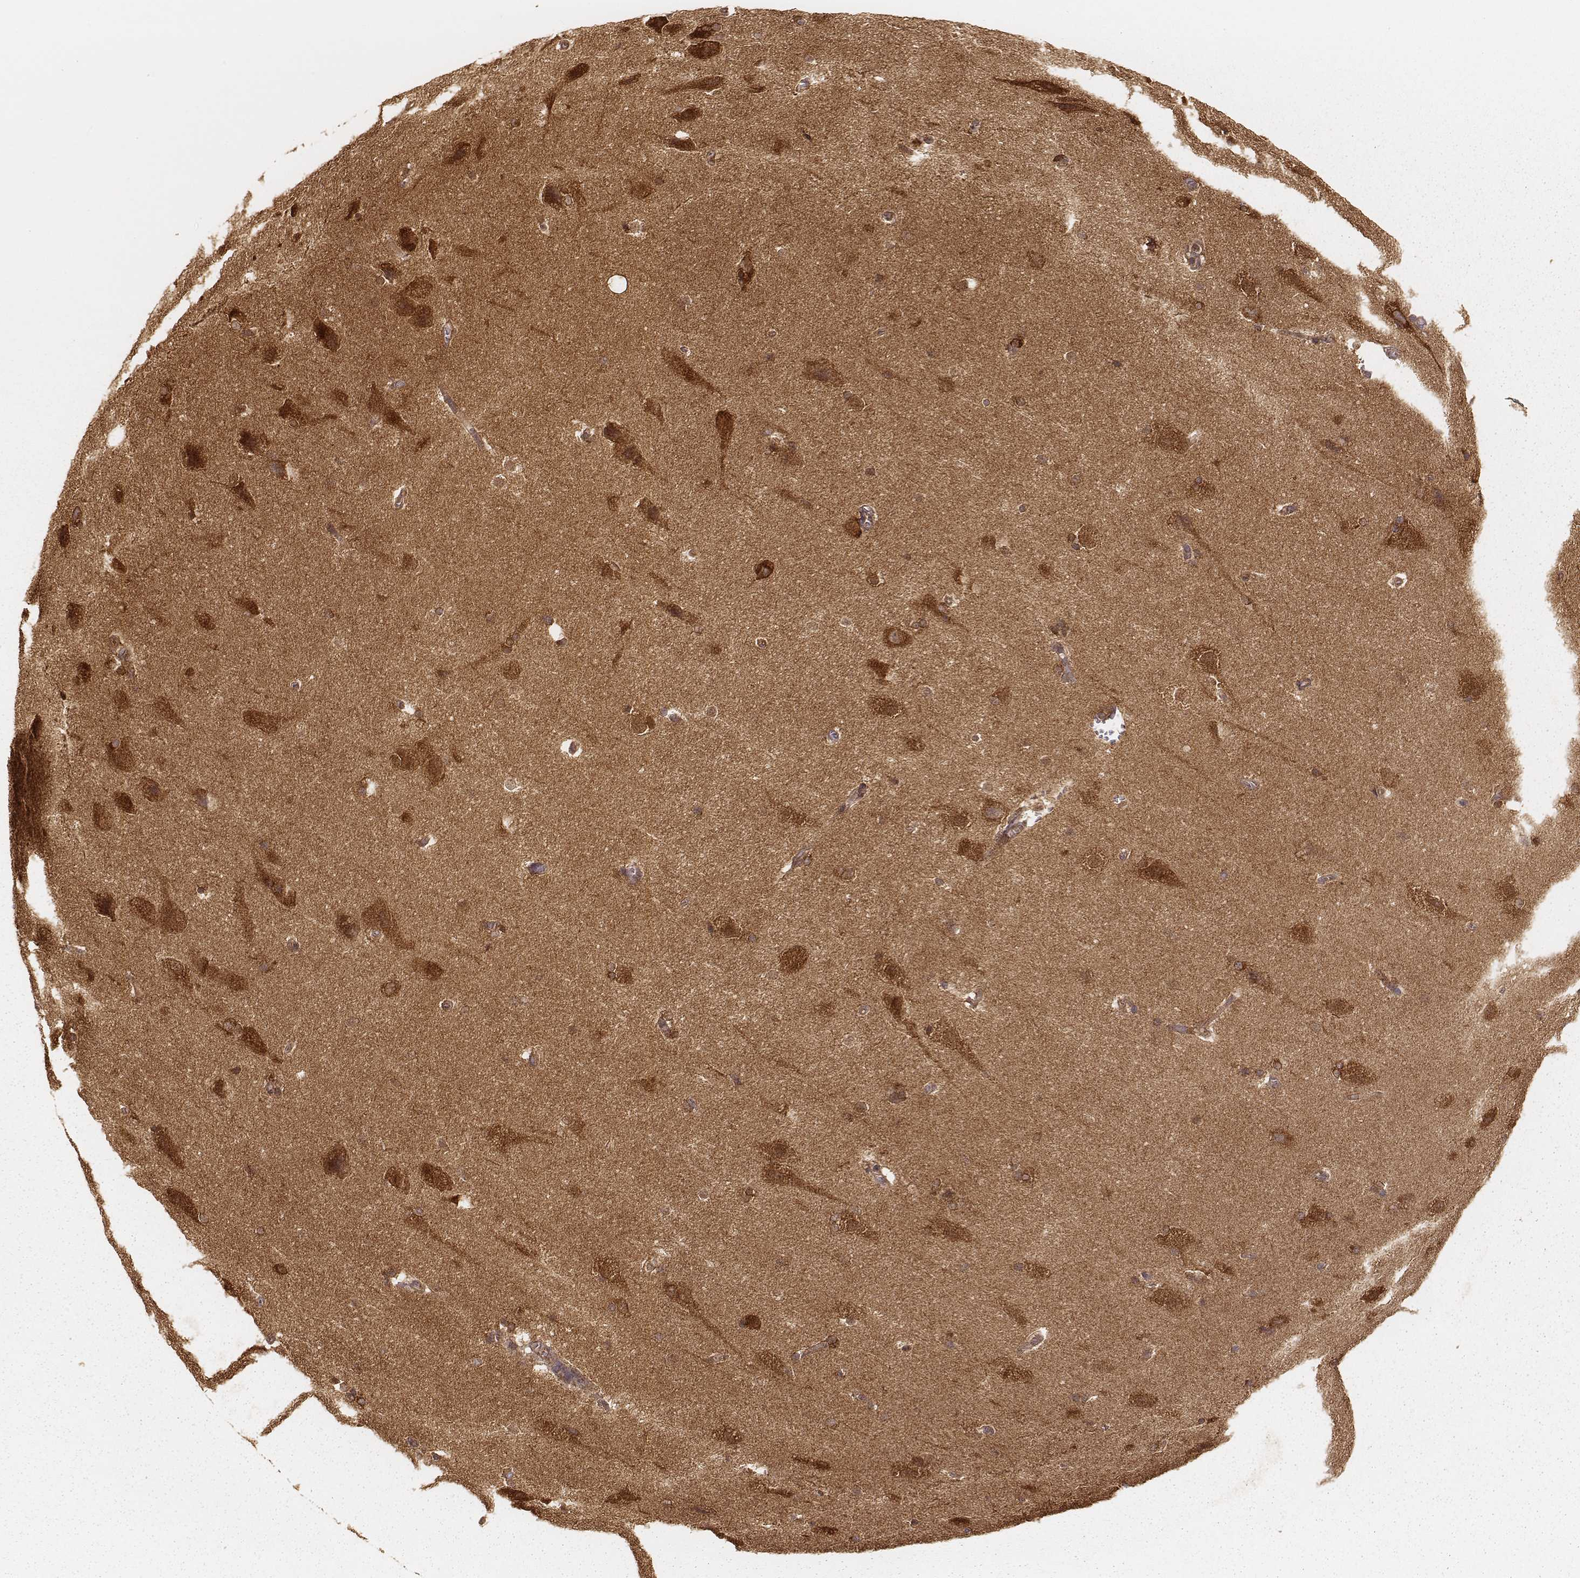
{"staining": {"intensity": "strong", "quantity": ">75%", "location": "cytoplasmic/membranous,nuclear"}, "tissue": "hippocampus", "cell_type": "Glial cells", "image_type": "normal", "snomed": [{"axis": "morphology", "description": "Normal tissue, NOS"}, {"axis": "topography", "description": "Cerebral cortex"}, {"axis": "topography", "description": "Hippocampus"}], "caption": "This photomicrograph shows unremarkable hippocampus stained with immunohistochemistry (IHC) to label a protein in brown. The cytoplasmic/membranous,nuclear of glial cells show strong positivity for the protein. Nuclei are counter-stained blue.", "gene": "CARS1", "patient": {"sex": "female", "age": 19}}